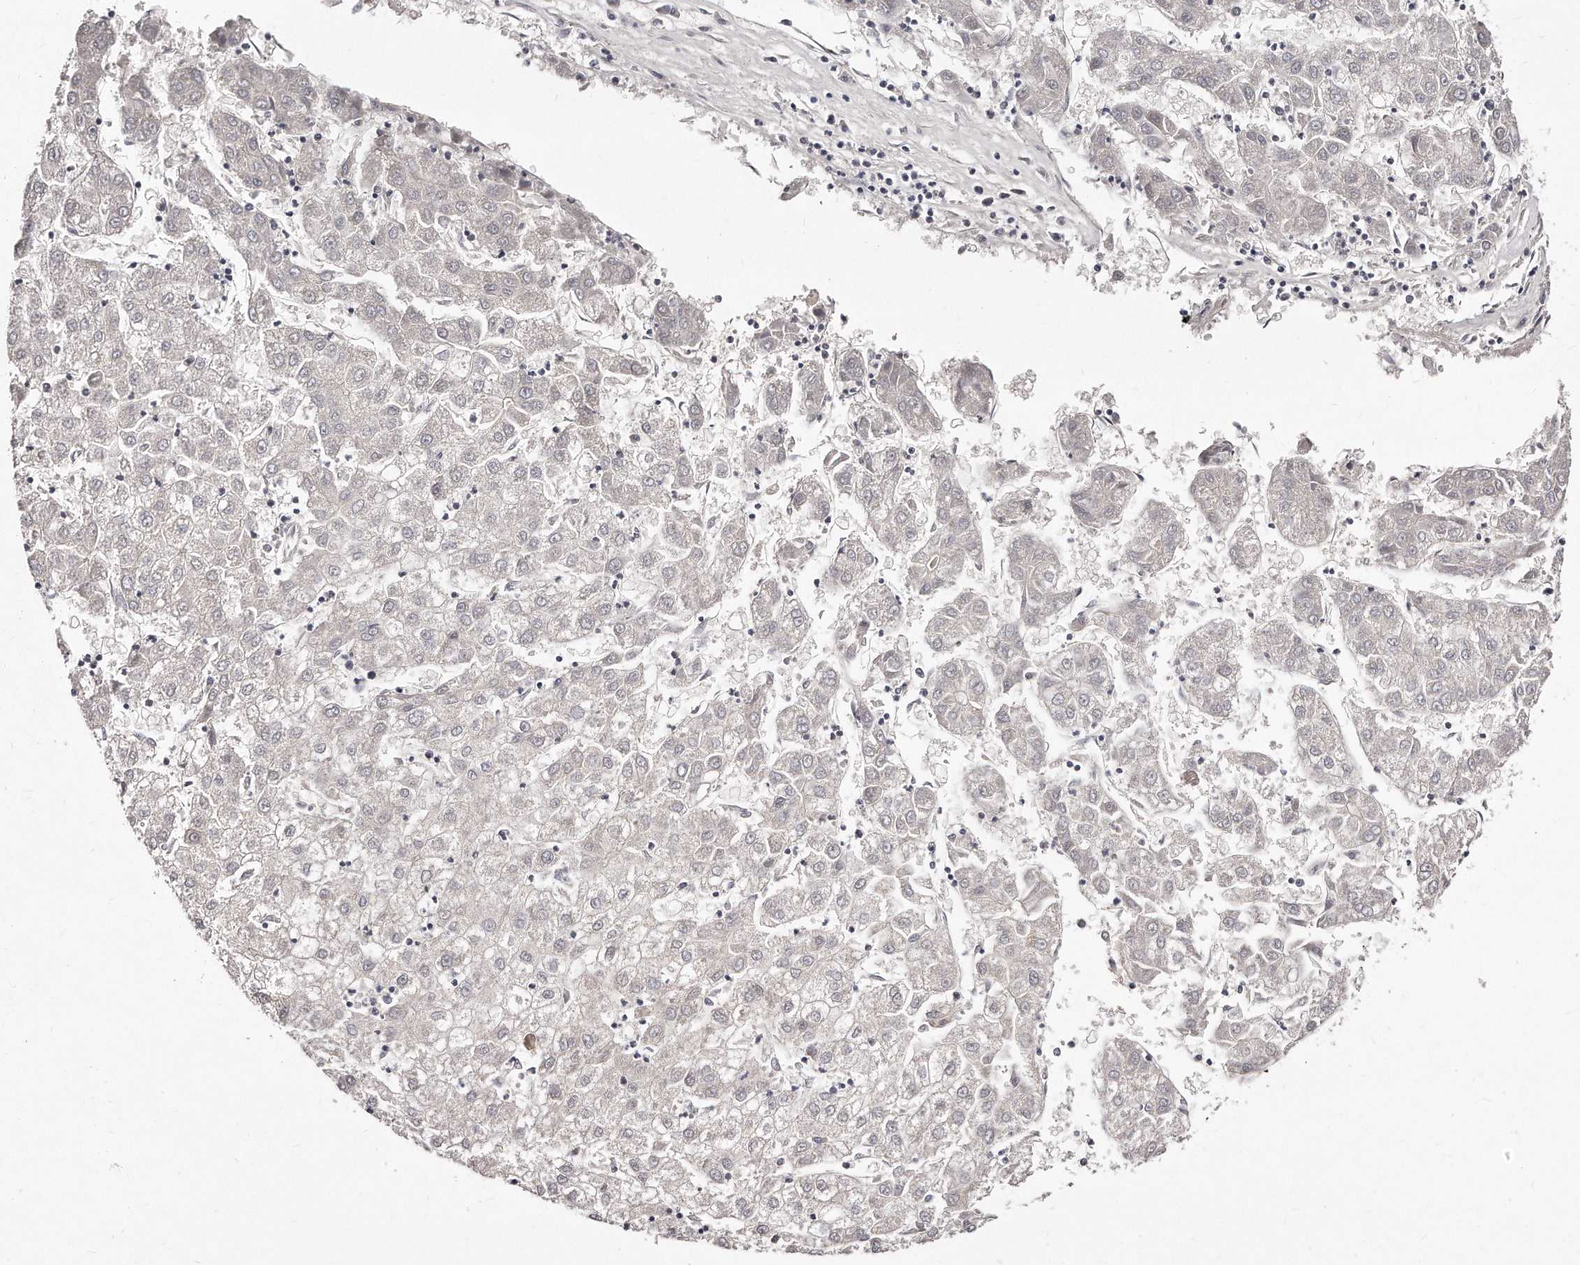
{"staining": {"intensity": "negative", "quantity": "none", "location": "none"}, "tissue": "liver cancer", "cell_type": "Tumor cells", "image_type": "cancer", "snomed": [{"axis": "morphology", "description": "Carcinoma, Hepatocellular, NOS"}, {"axis": "topography", "description": "Liver"}], "caption": "The image demonstrates no significant expression in tumor cells of liver cancer (hepatocellular carcinoma).", "gene": "GDA", "patient": {"sex": "male", "age": 72}}